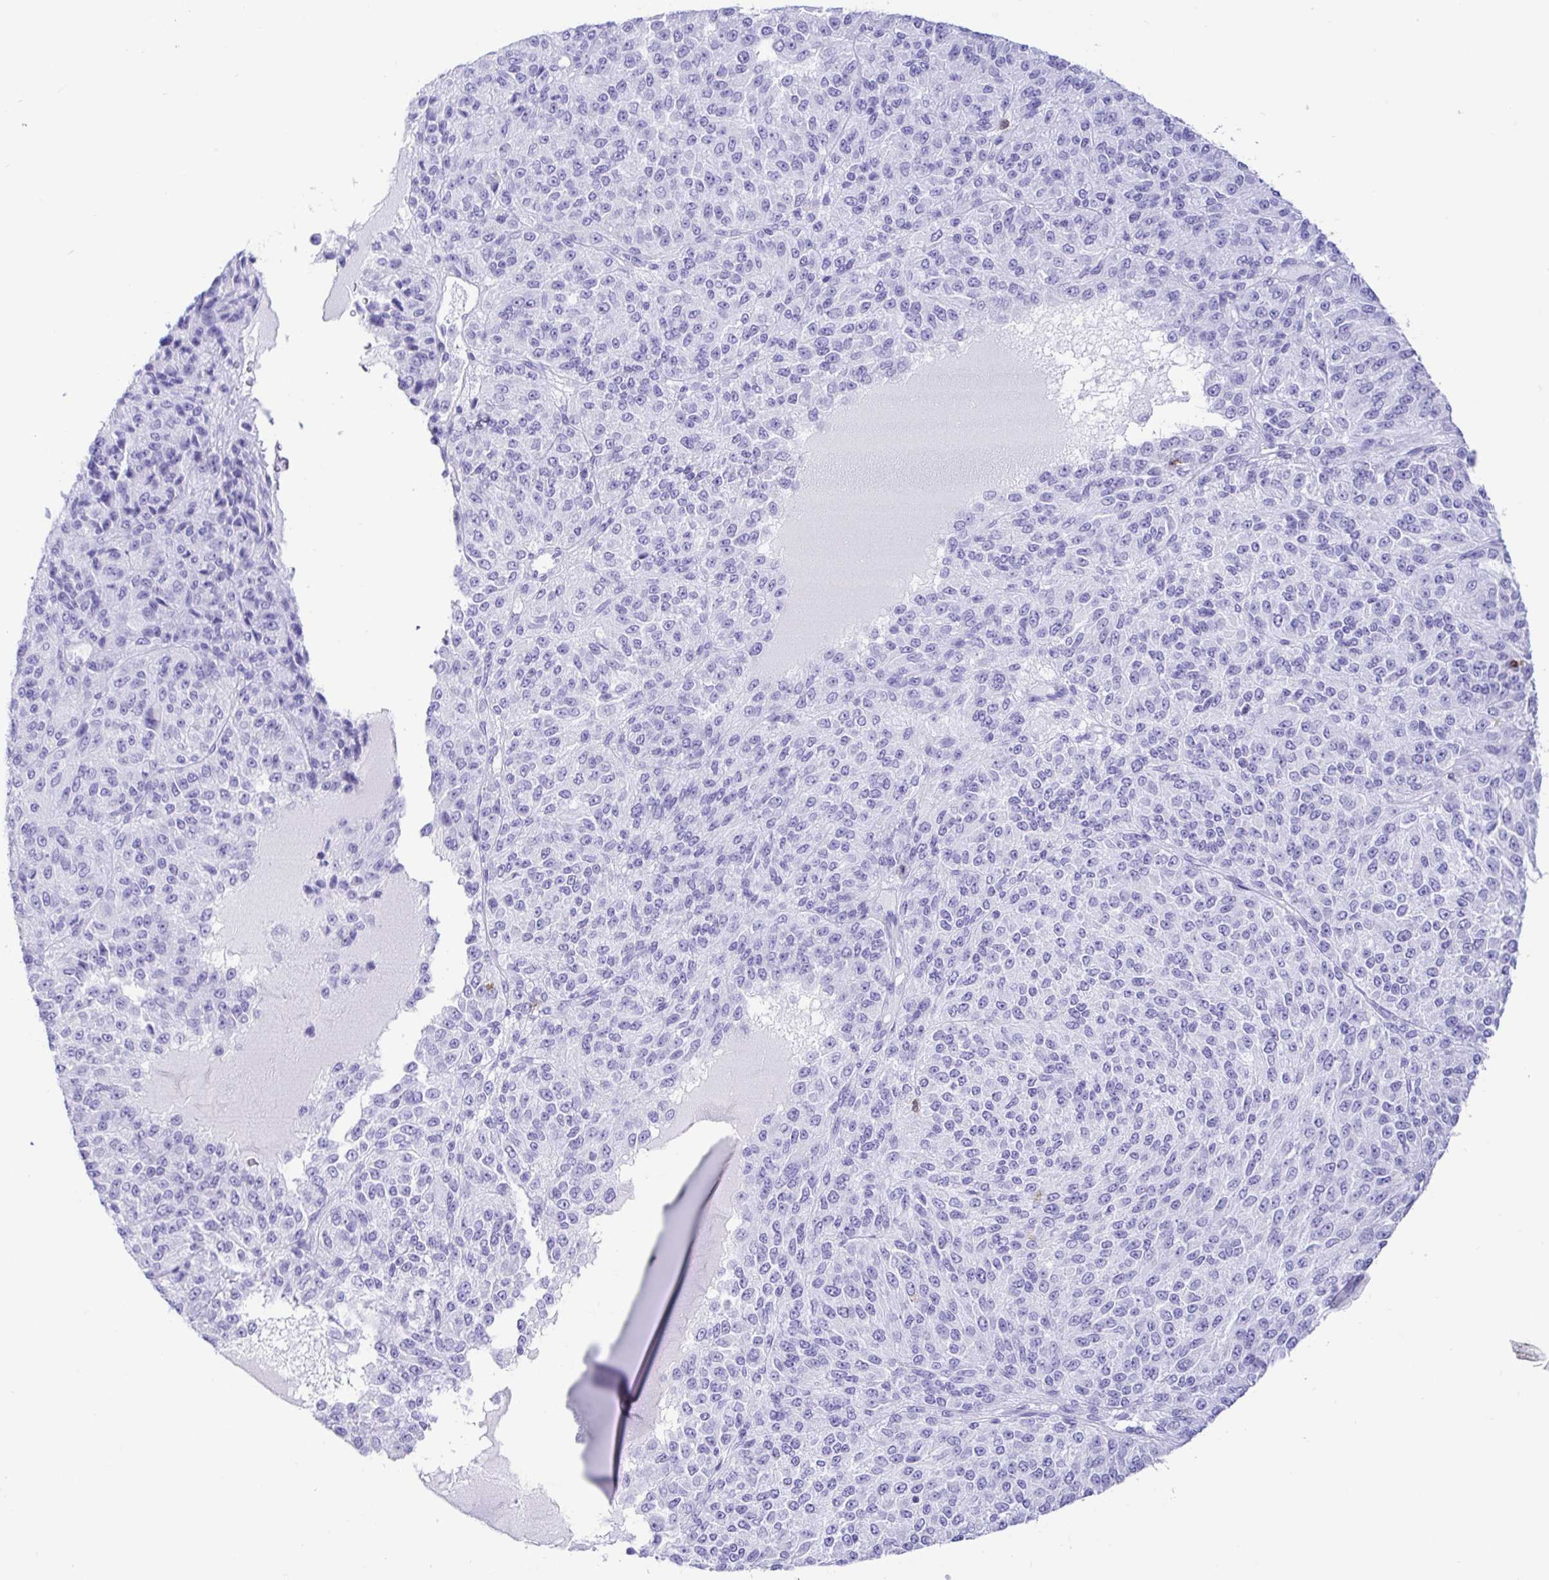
{"staining": {"intensity": "negative", "quantity": "none", "location": "none"}, "tissue": "melanoma", "cell_type": "Tumor cells", "image_type": "cancer", "snomed": [{"axis": "morphology", "description": "Malignant melanoma, Metastatic site"}, {"axis": "topography", "description": "Brain"}], "caption": "This photomicrograph is of malignant melanoma (metastatic site) stained with immunohistochemistry (IHC) to label a protein in brown with the nuclei are counter-stained blue. There is no expression in tumor cells.", "gene": "CD5", "patient": {"sex": "female", "age": 56}}